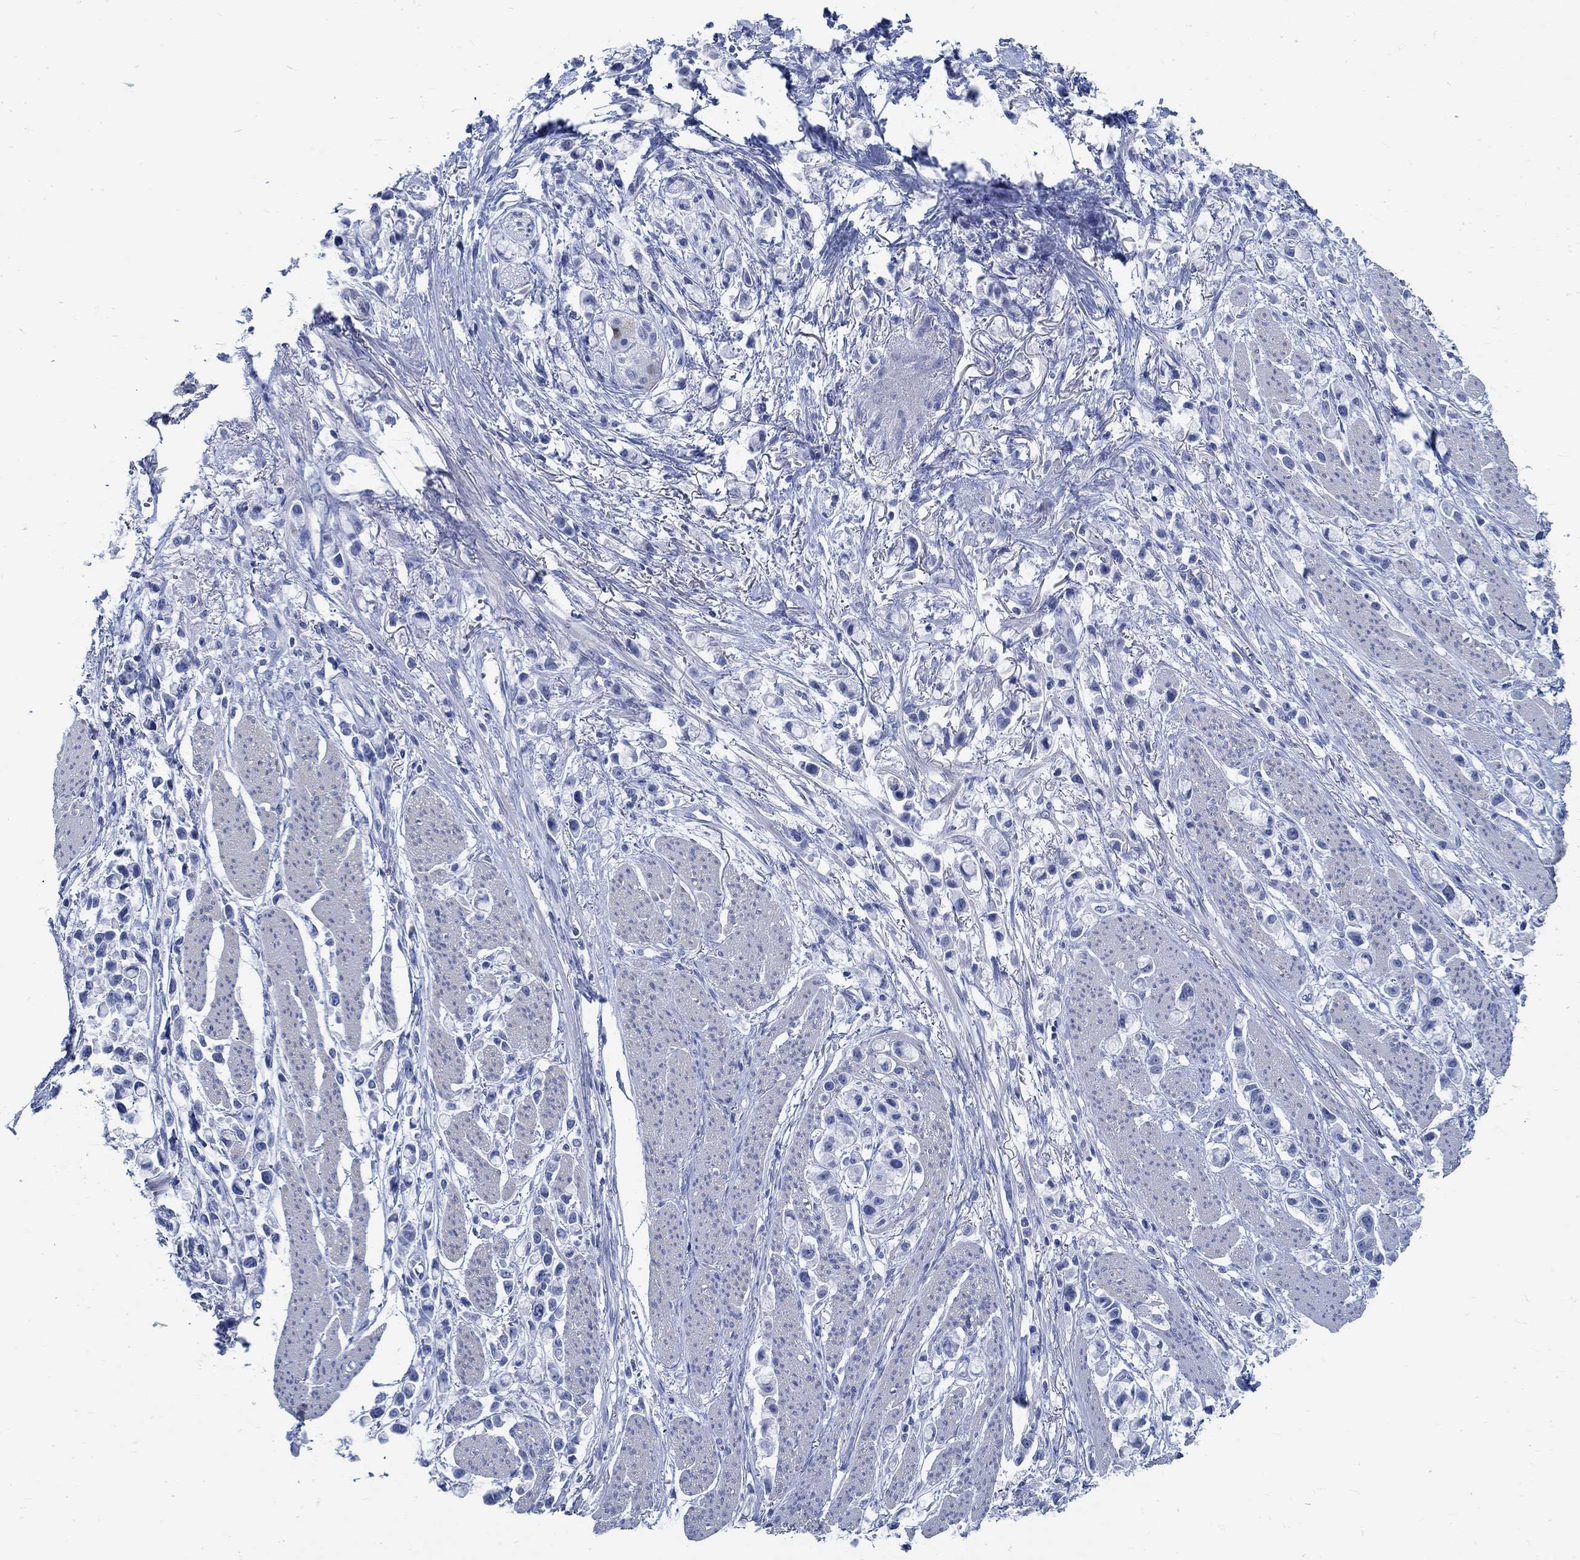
{"staining": {"intensity": "negative", "quantity": "none", "location": "none"}, "tissue": "stomach cancer", "cell_type": "Tumor cells", "image_type": "cancer", "snomed": [{"axis": "morphology", "description": "Adenocarcinoma, NOS"}, {"axis": "topography", "description": "Stomach"}], "caption": "An image of human adenocarcinoma (stomach) is negative for staining in tumor cells.", "gene": "RBM20", "patient": {"sex": "female", "age": 81}}